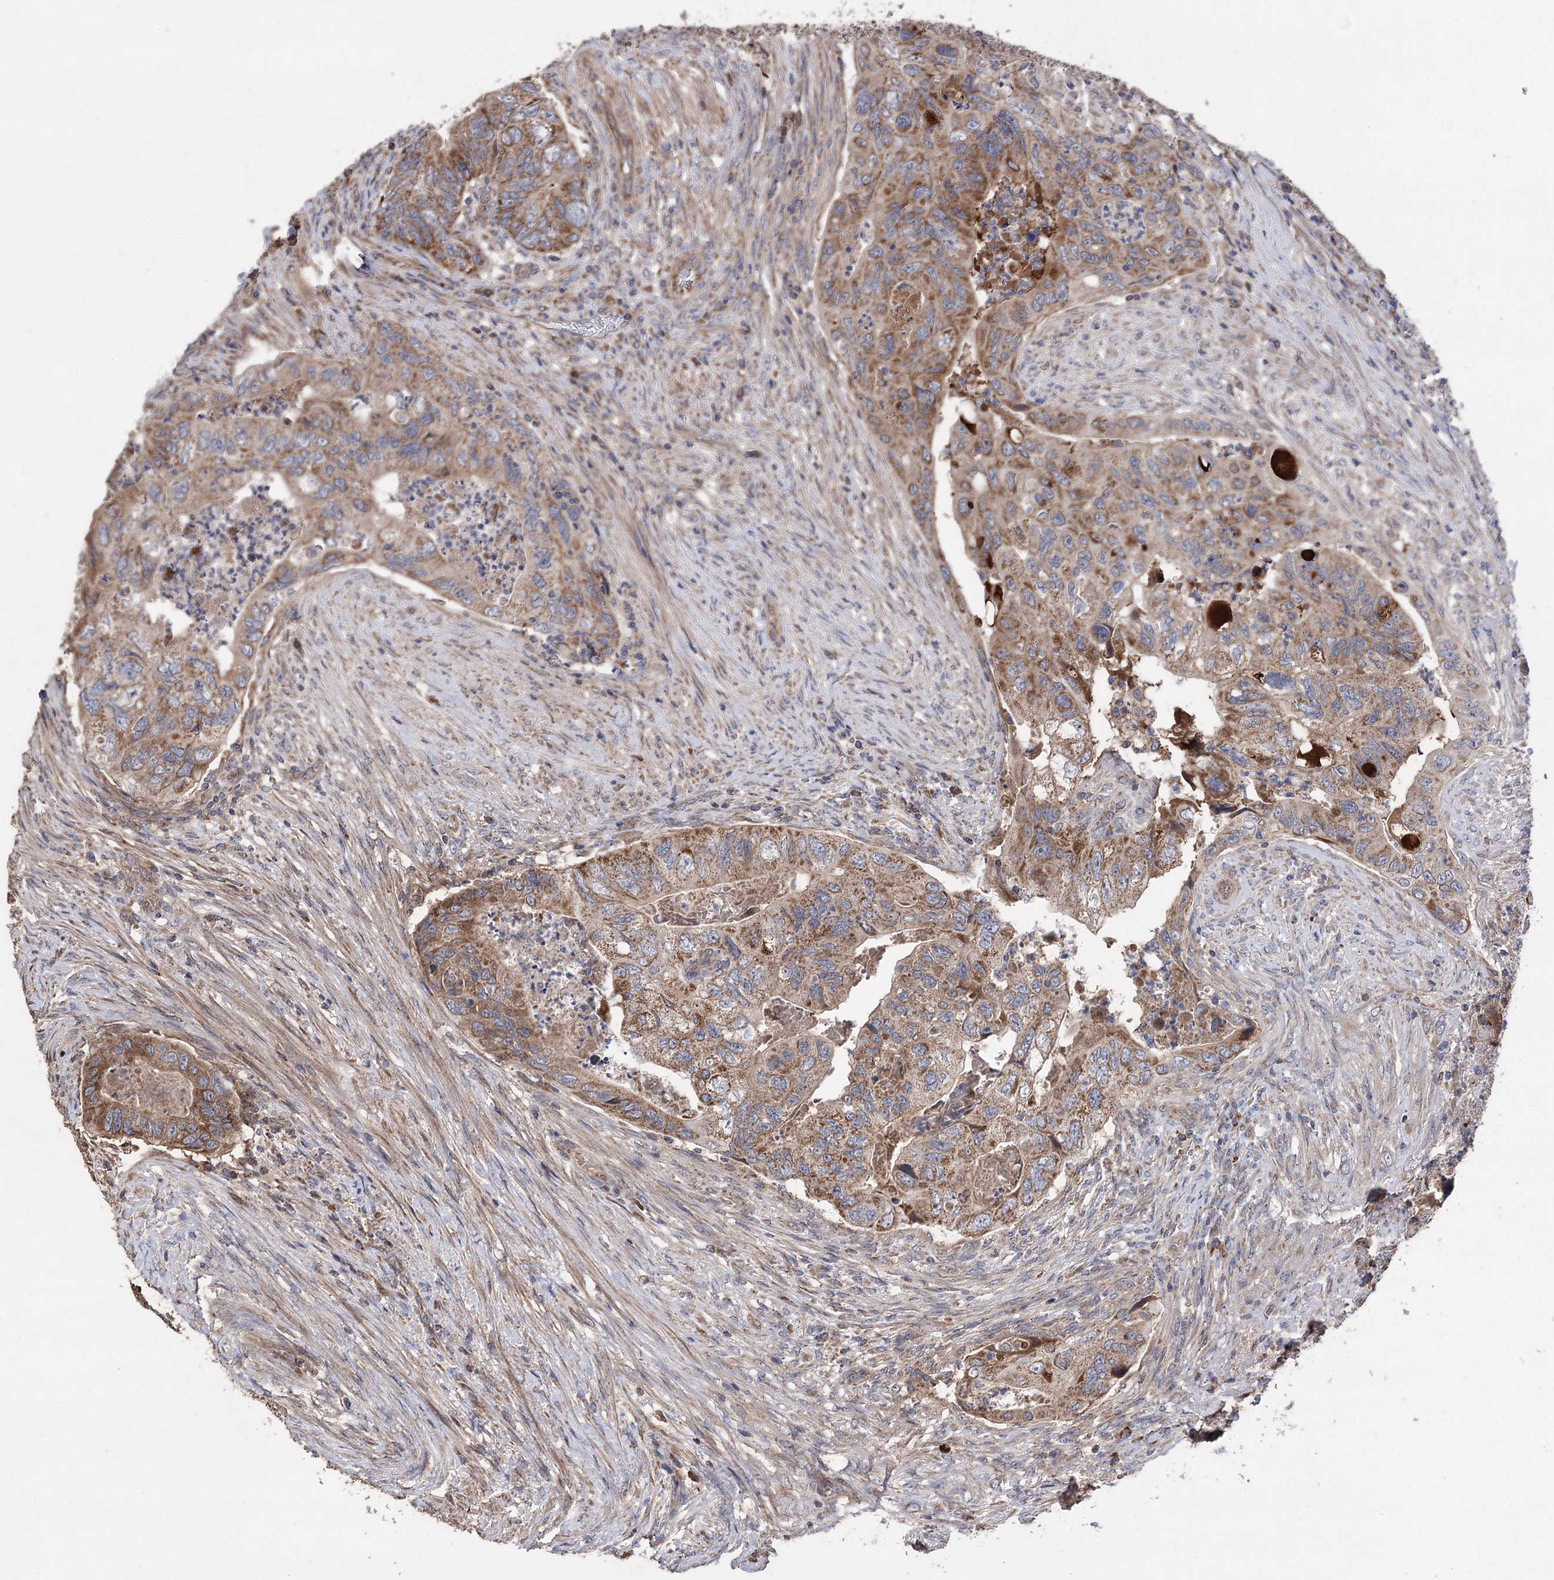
{"staining": {"intensity": "strong", "quantity": ">75%", "location": "cytoplasmic/membranous"}, "tissue": "colorectal cancer", "cell_type": "Tumor cells", "image_type": "cancer", "snomed": [{"axis": "morphology", "description": "Adenocarcinoma, NOS"}, {"axis": "topography", "description": "Rectum"}], "caption": "Strong cytoplasmic/membranous positivity for a protein is identified in about >75% of tumor cells of colorectal cancer (adenocarcinoma) using immunohistochemistry.", "gene": "RASSF3", "patient": {"sex": "male", "age": 63}}